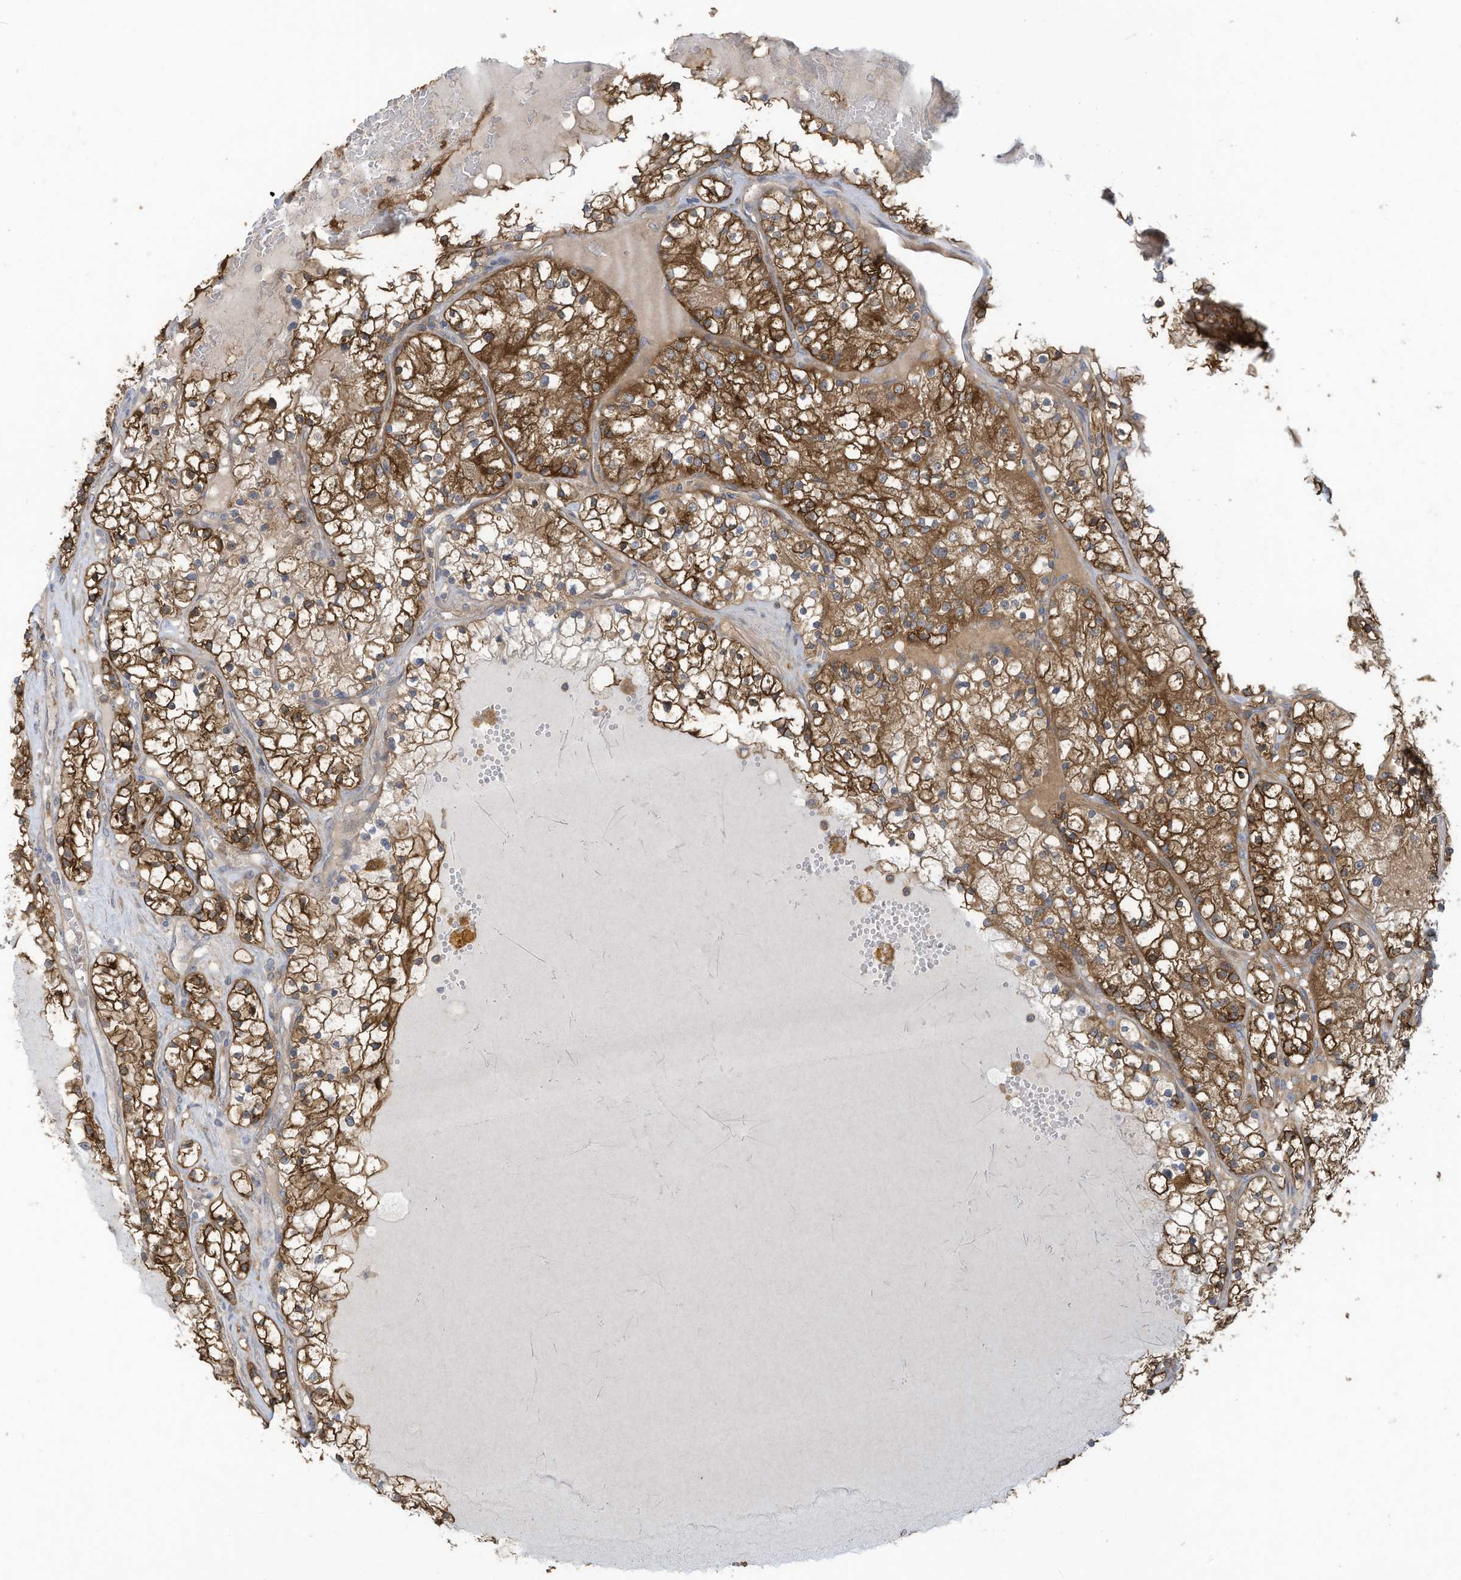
{"staining": {"intensity": "strong", "quantity": ">75%", "location": "cytoplasmic/membranous"}, "tissue": "renal cancer", "cell_type": "Tumor cells", "image_type": "cancer", "snomed": [{"axis": "morphology", "description": "Normal tissue, NOS"}, {"axis": "morphology", "description": "Adenocarcinoma, NOS"}, {"axis": "topography", "description": "Kidney"}], "caption": "Immunohistochemistry (IHC) image of human adenocarcinoma (renal) stained for a protein (brown), which reveals high levels of strong cytoplasmic/membranous positivity in approximately >75% of tumor cells.", "gene": "ADI1", "patient": {"sex": "male", "age": 68}}